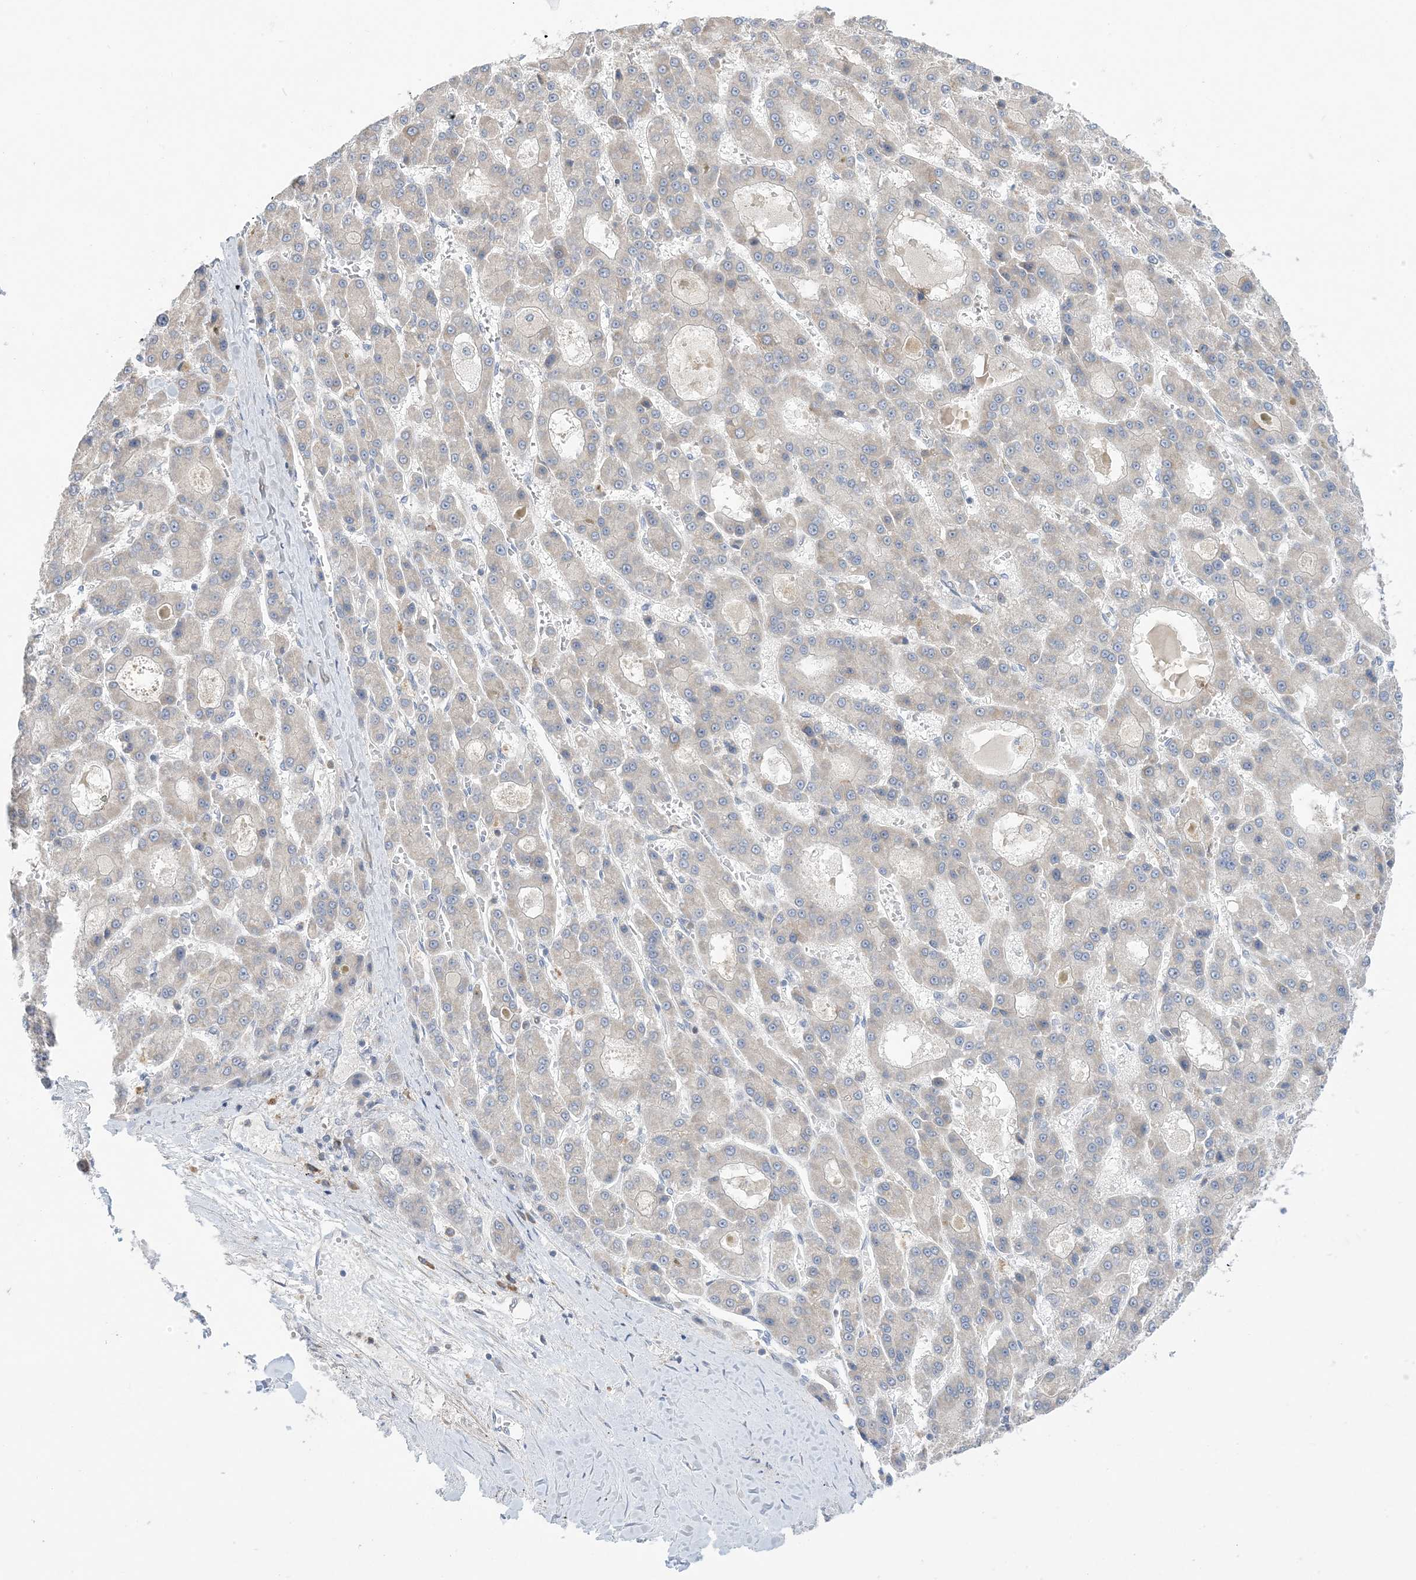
{"staining": {"intensity": "negative", "quantity": "none", "location": "none"}, "tissue": "liver cancer", "cell_type": "Tumor cells", "image_type": "cancer", "snomed": [{"axis": "morphology", "description": "Carcinoma, Hepatocellular, NOS"}, {"axis": "topography", "description": "Liver"}], "caption": "An image of human liver cancer is negative for staining in tumor cells.", "gene": "AOC1", "patient": {"sex": "male", "age": 70}}